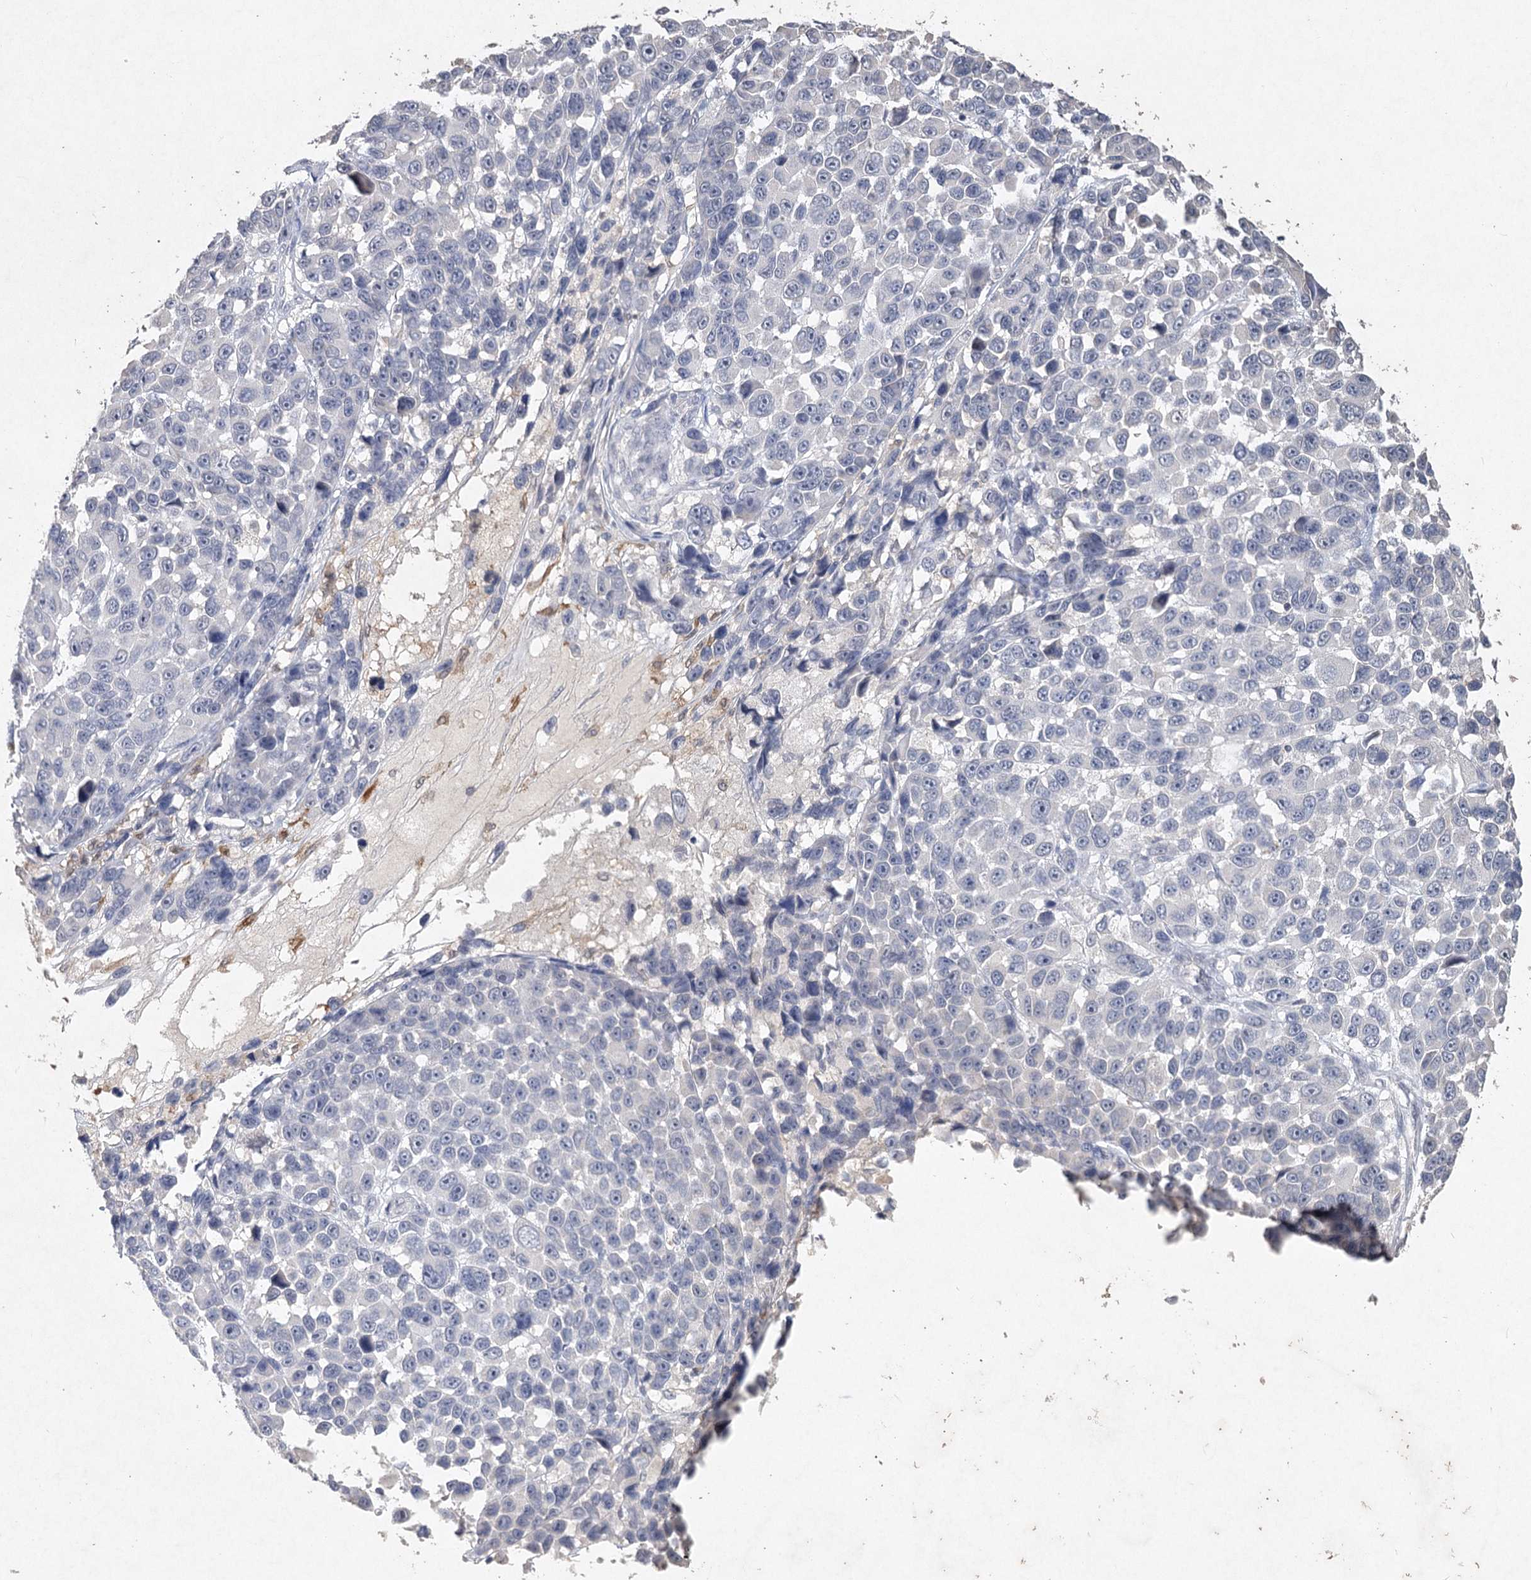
{"staining": {"intensity": "negative", "quantity": "none", "location": "none"}, "tissue": "melanoma", "cell_type": "Tumor cells", "image_type": "cancer", "snomed": [{"axis": "morphology", "description": "Malignant melanoma, NOS"}, {"axis": "topography", "description": "Skin"}], "caption": "An IHC image of melanoma is shown. There is no staining in tumor cells of melanoma.", "gene": "ARSI", "patient": {"sex": "male", "age": 53}}